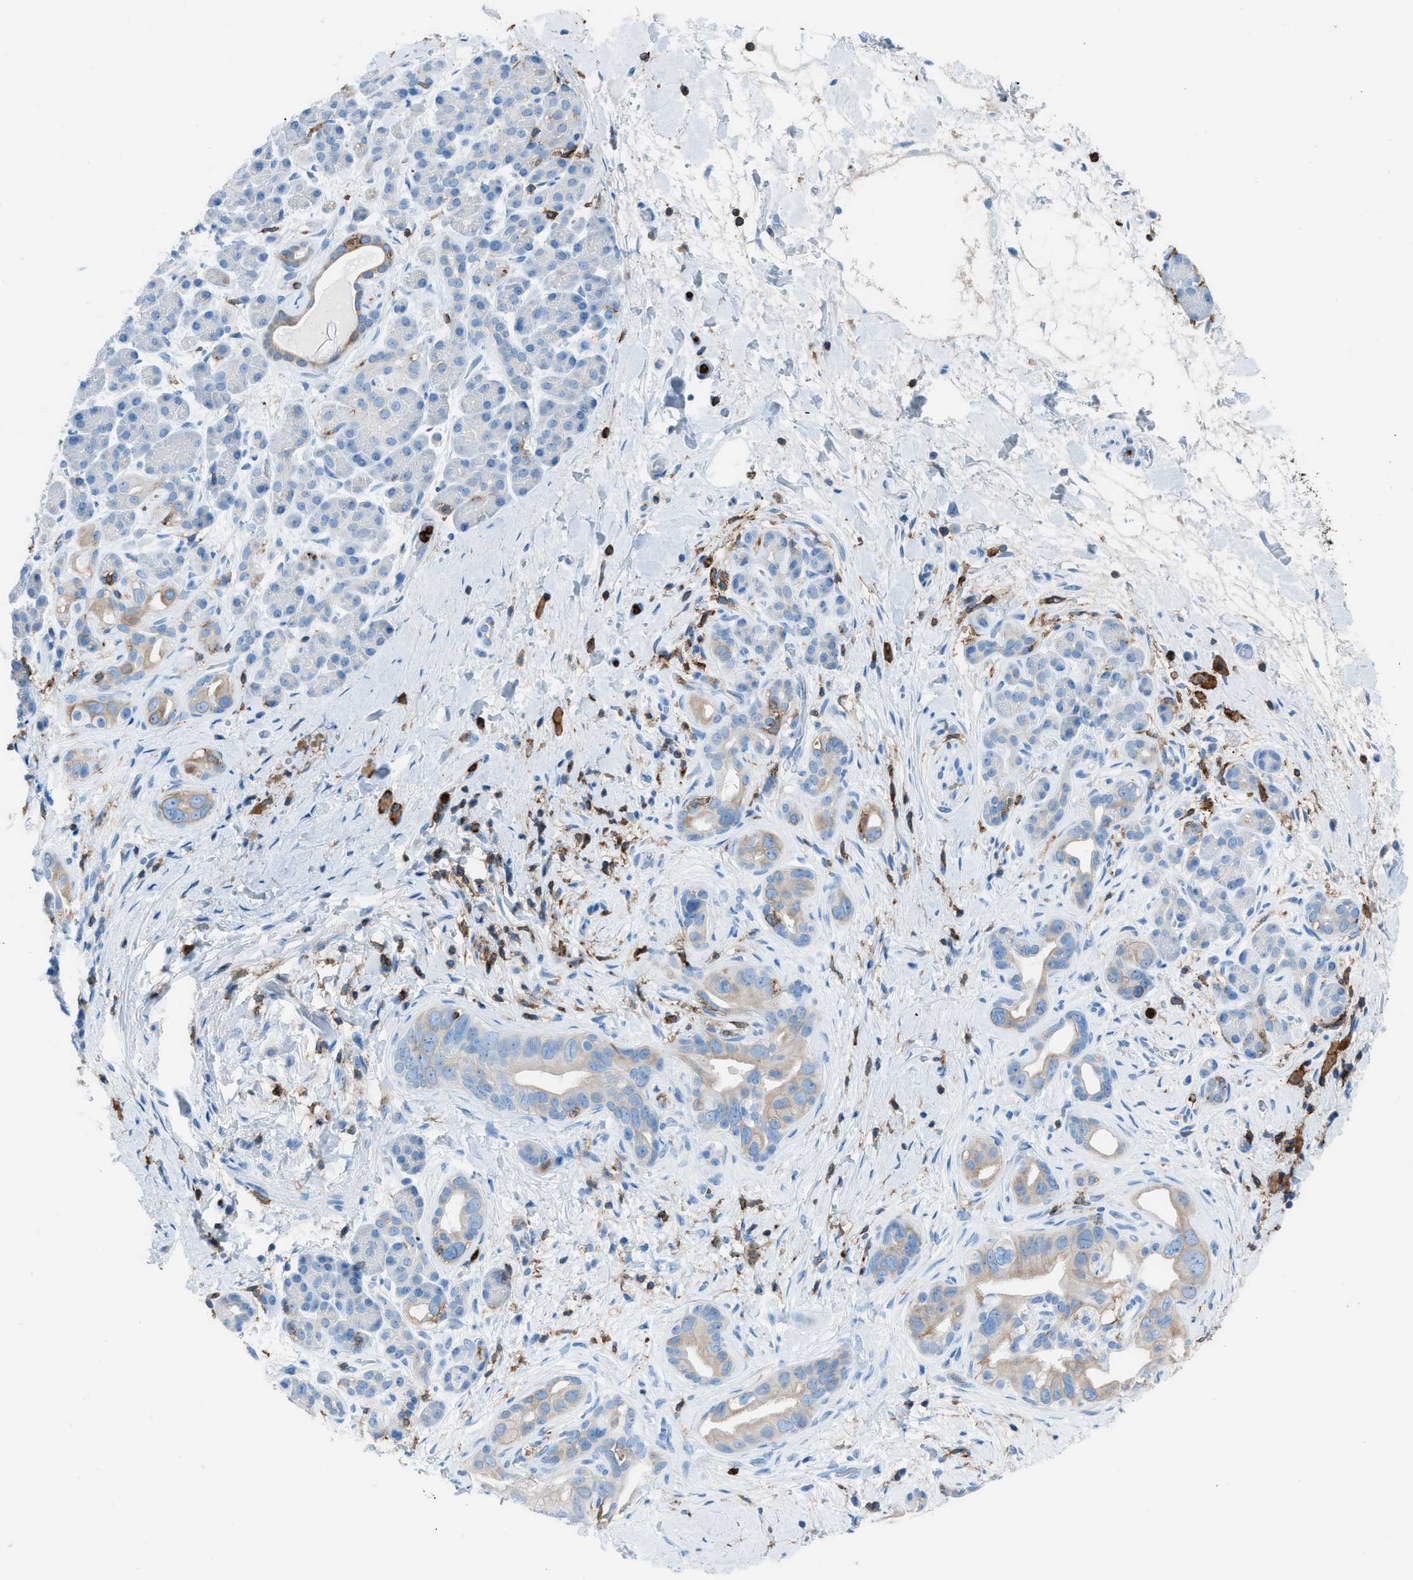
{"staining": {"intensity": "weak", "quantity": ">75%", "location": "cytoplasmic/membranous"}, "tissue": "pancreatic cancer", "cell_type": "Tumor cells", "image_type": "cancer", "snomed": [{"axis": "morphology", "description": "Adenocarcinoma, NOS"}, {"axis": "topography", "description": "Pancreas"}], "caption": "Protein analysis of pancreatic cancer (adenocarcinoma) tissue displays weak cytoplasmic/membranous staining in about >75% of tumor cells. (DAB IHC with brightfield microscopy, high magnification).", "gene": "ITGB2", "patient": {"sex": "male", "age": 55}}